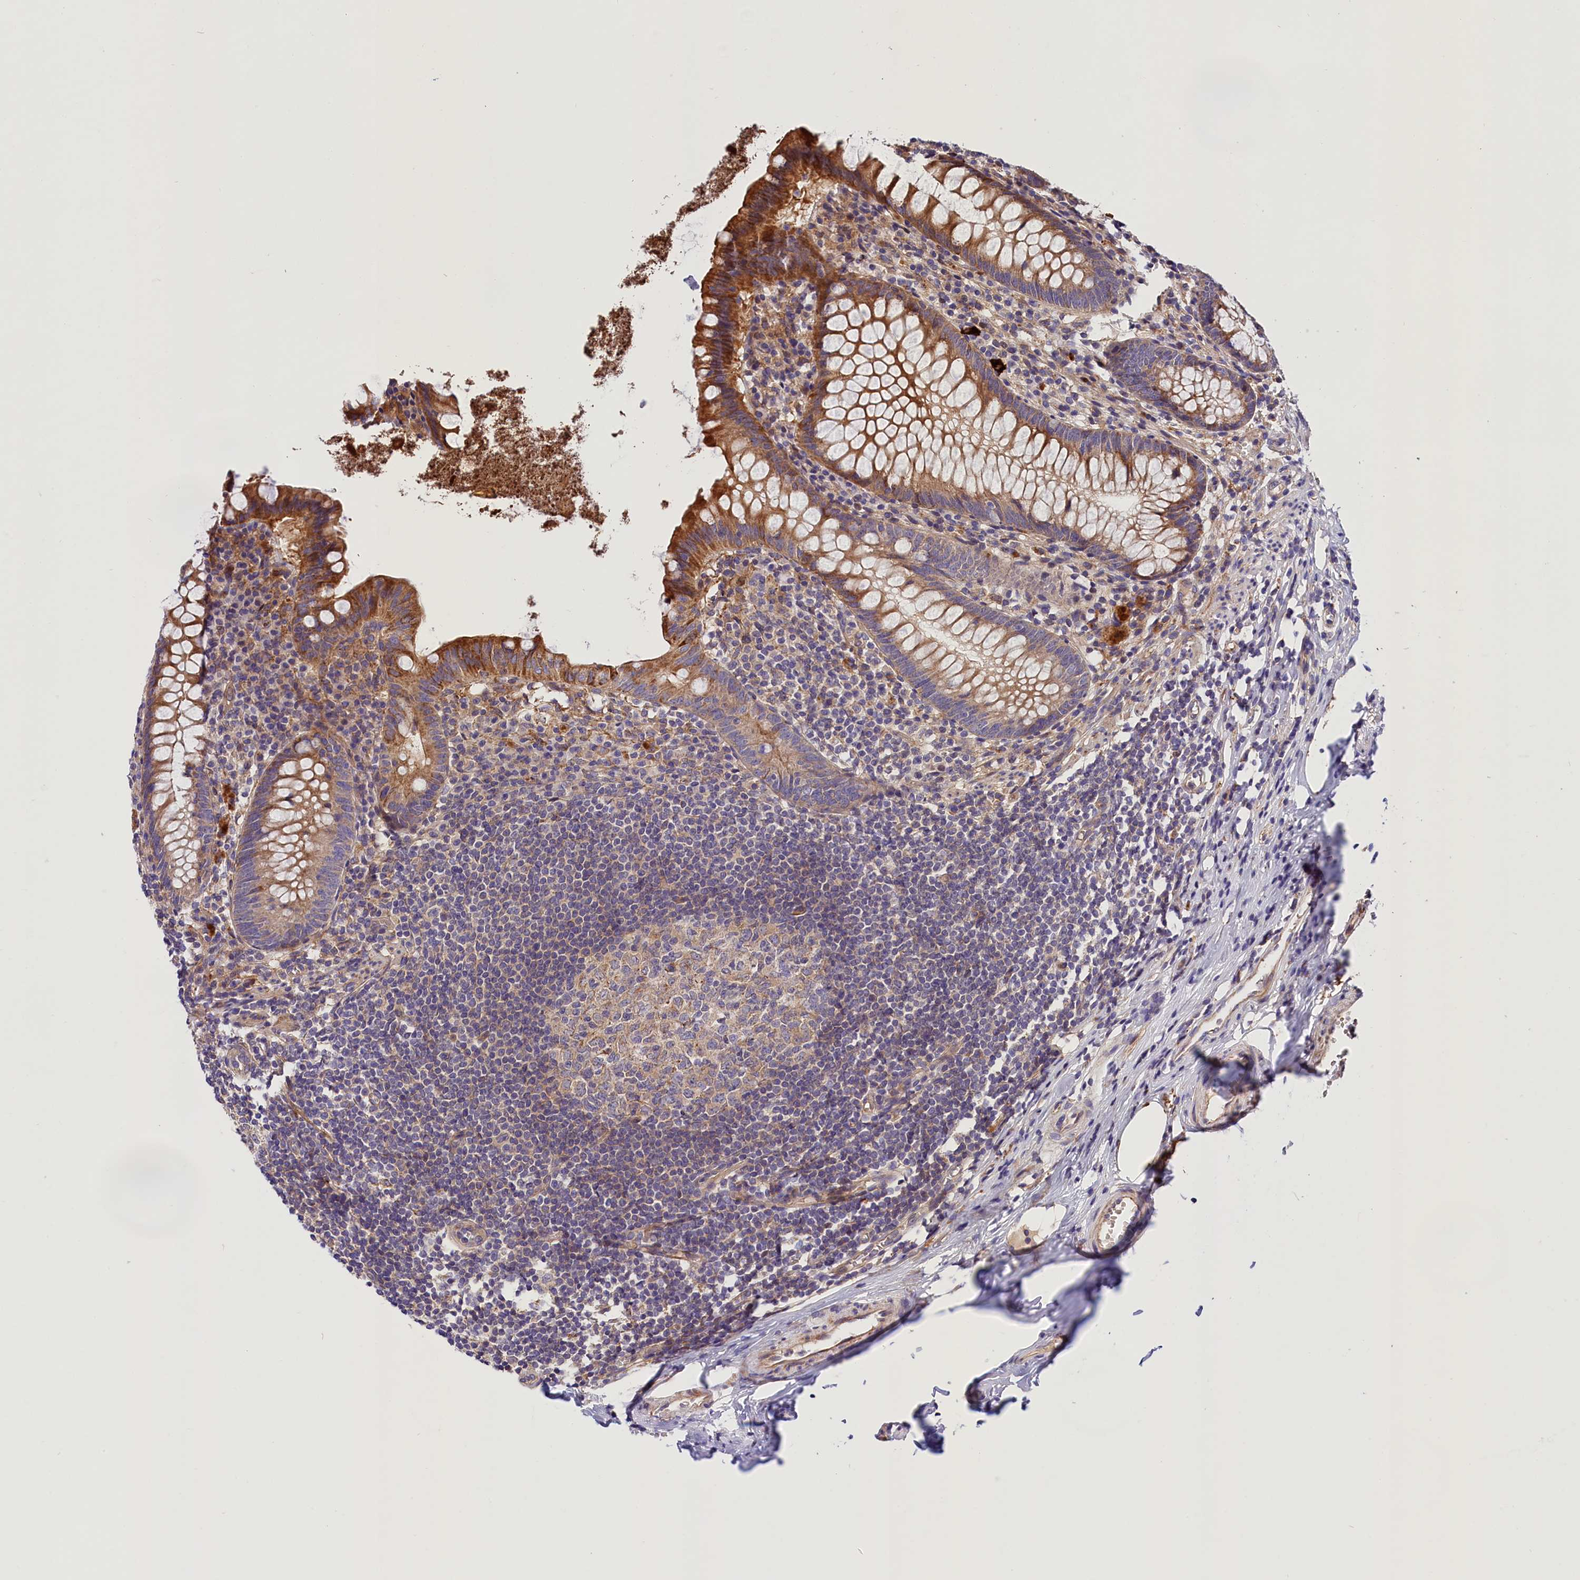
{"staining": {"intensity": "moderate", "quantity": ">75%", "location": "cytoplasmic/membranous"}, "tissue": "appendix", "cell_type": "Glandular cells", "image_type": "normal", "snomed": [{"axis": "morphology", "description": "Normal tissue, NOS"}, {"axis": "topography", "description": "Appendix"}], "caption": "DAB immunohistochemical staining of normal appendix demonstrates moderate cytoplasmic/membranous protein positivity in approximately >75% of glandular cells. Using DAB (brown) and hematoxylin (blue) stains, captured at high magnification using brightfield microscopy.", "gene": "ARMC6", "patient": {"sex": "female", "age": 51}}